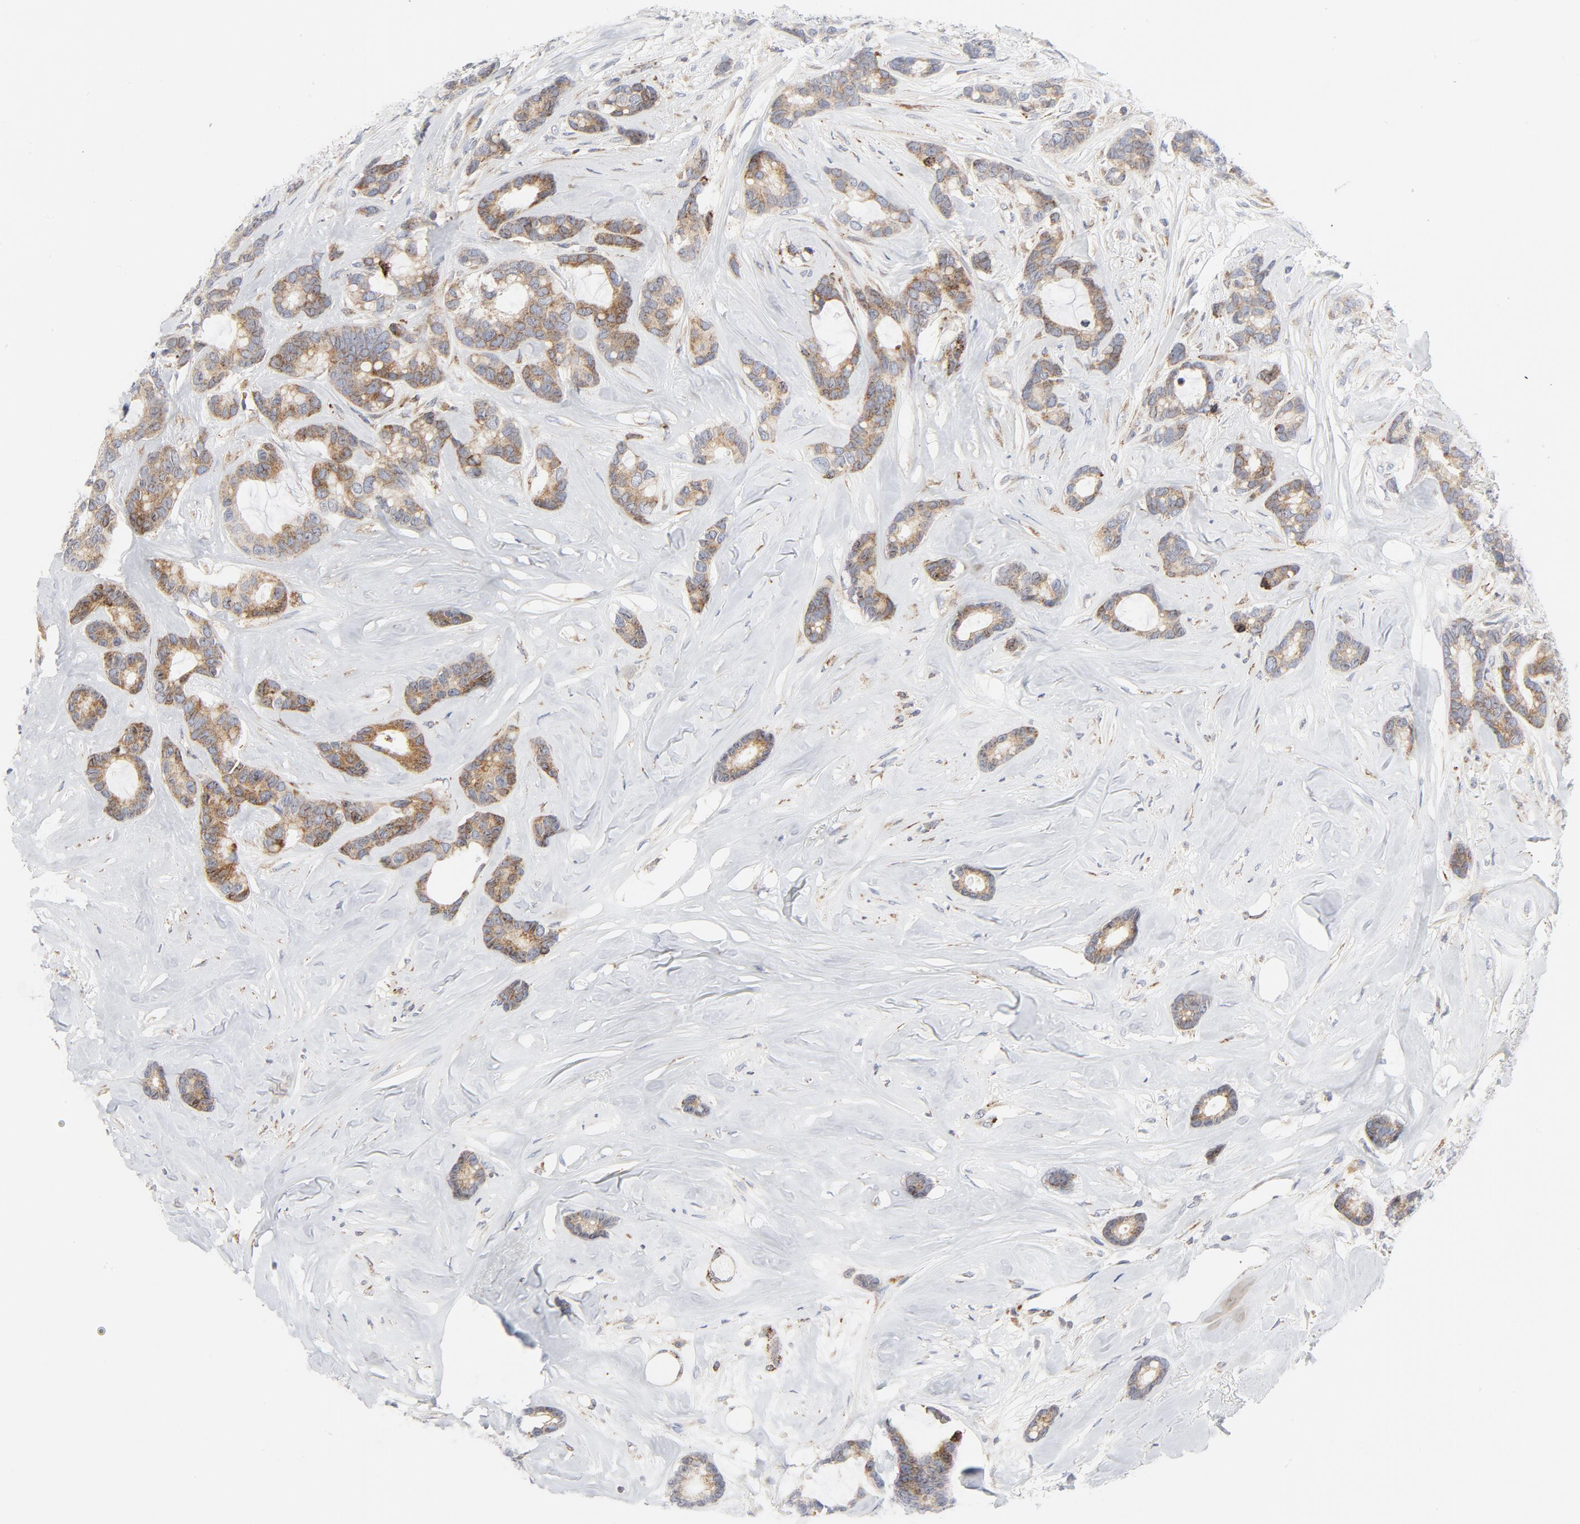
{"staining": {"intensity": "moderate", "quantity": "25%-75%", "location": "cytoplasmic/membranous"}, "tissue": "breast cancer", "cell_type": "Tumor cells", "image_type": "cancer", "snomed": [{"axis": "morphology", "description": "Duct carcinoma"}, {"axis": "topography", "description": "Breast"}], "caption": "High-power microscopy captured an immunohistochemistry (IHC) micrograph of breast cancer (intraductal carcinoma), revealing moderate cytoplasmic/membranous positivity in about 25%-75% of tumor cells.", "gene": "LRP6", "patient": {"sex": "female", "age": 87}}